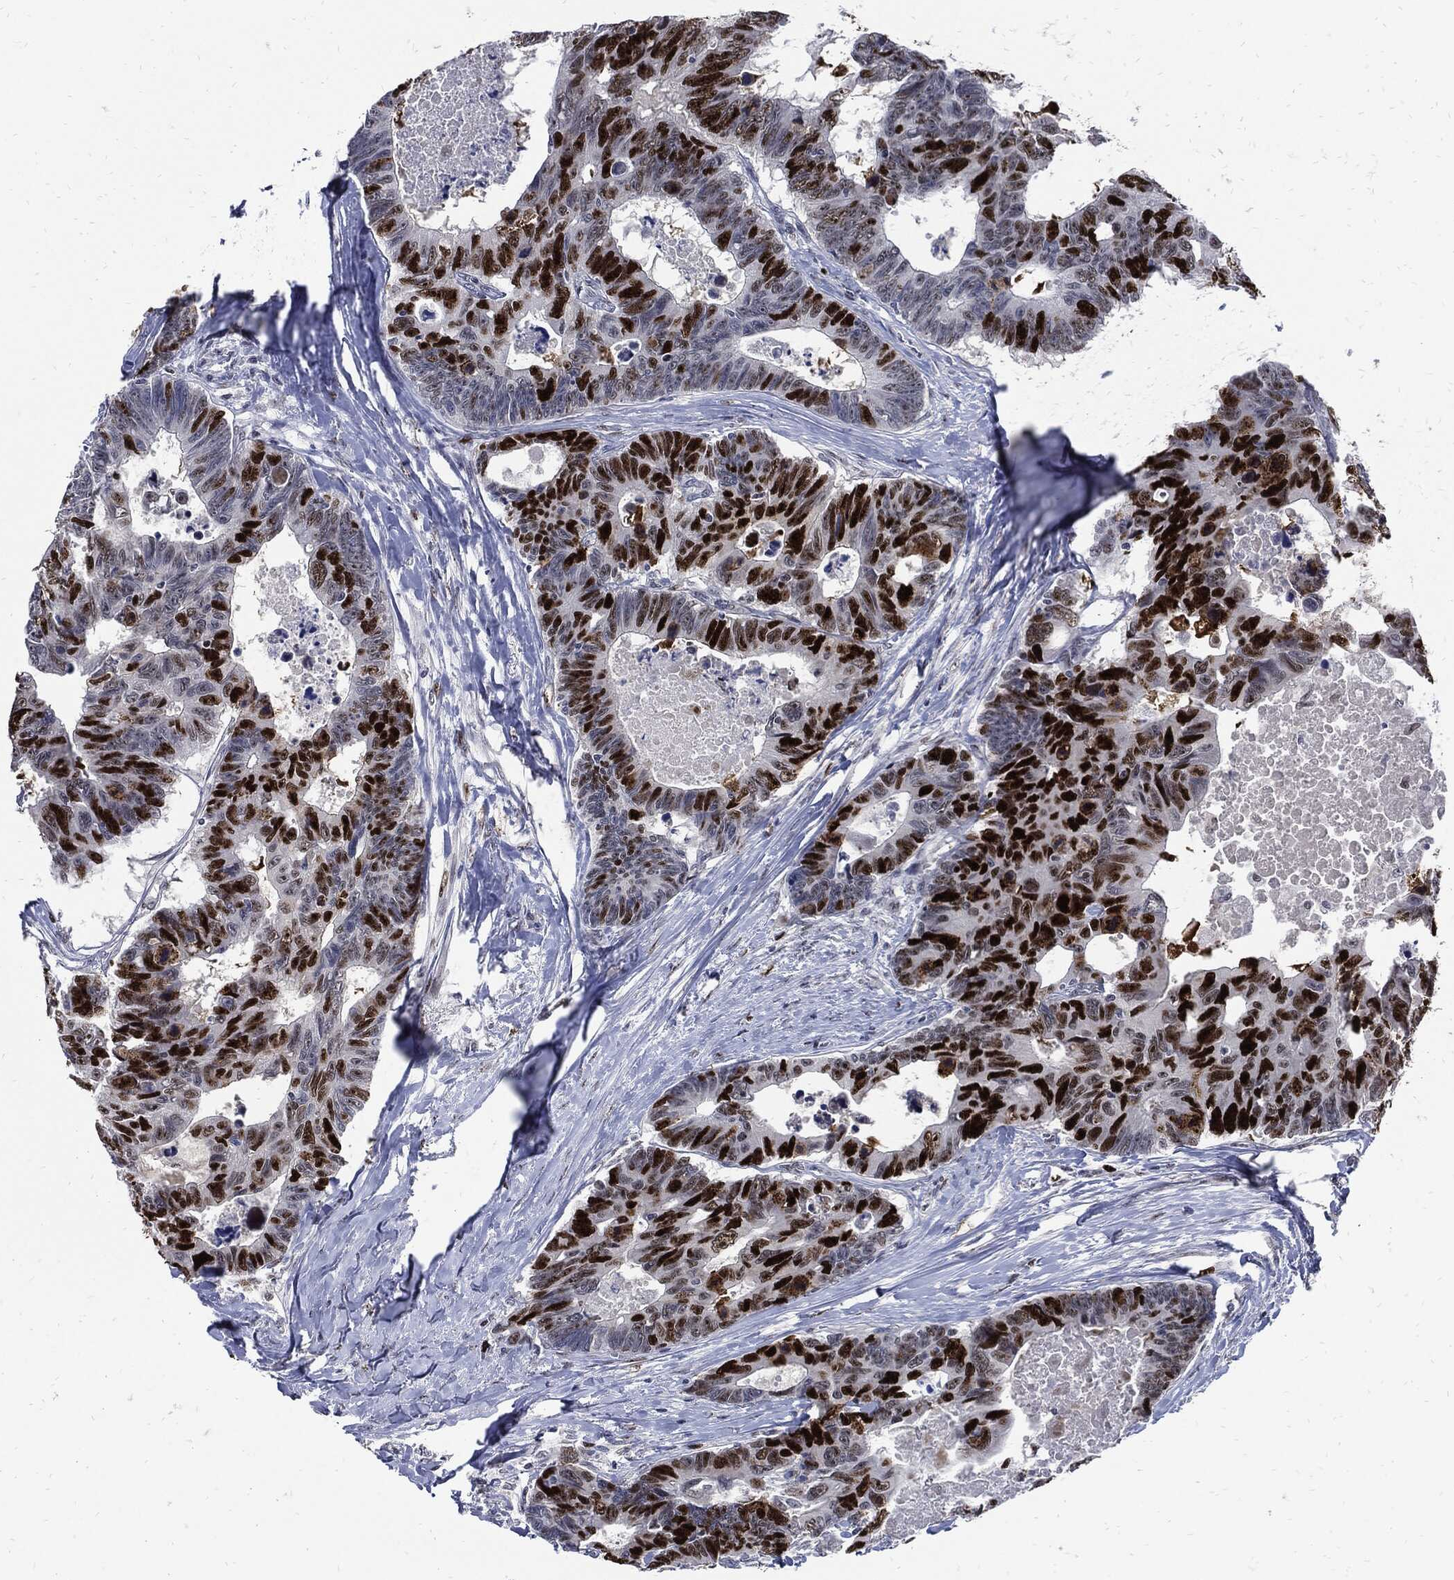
{"staining": {"intensity": "strong", "quantity": ">75%", "location": "nuclear"}, "tissue": "colorectal cancer", "cell_type": "Tumor cells", "image_type": "cancer", "snomed": [{"axis": "morphology", "description": "Adenocarcinoma, NOS"}, {"axis": "topography", "description": "Colon"}], "caption": "Immunohistochemistry histopathology image of adenocarcinoma (colorectal) stained for a protein (brown), which displays high levels of strong nuclear positivity in about >75% of tumor cells.", "gene": "NBN", "patient": {"sex": "female", "age": 77}}